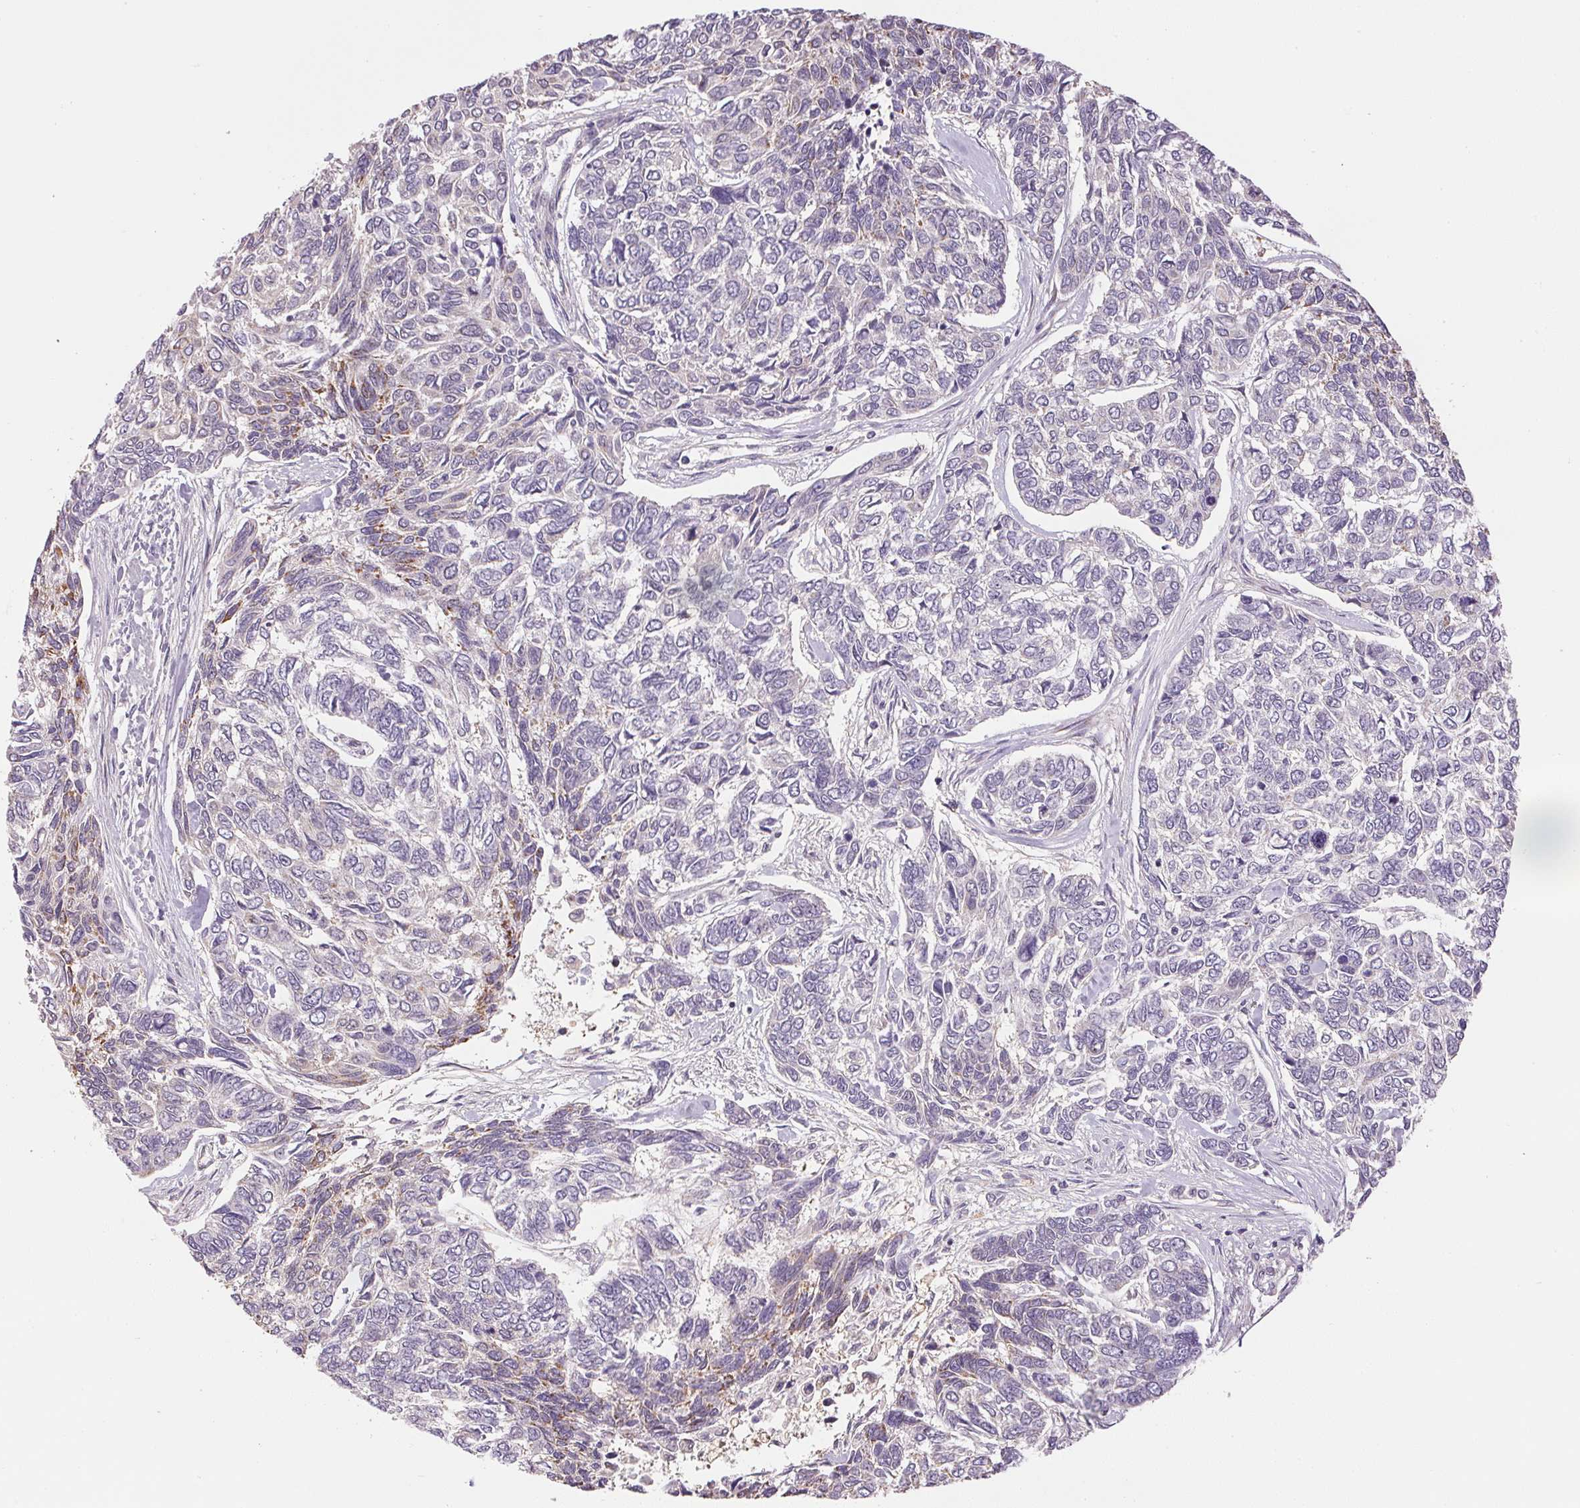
{"staining": {"intensity": "weak", "quantity": "<25%", "location": "cytoplasmic/membranous"}, "tissue": "skin cancer", "cell_type": "Tumor cells", "image_type": "cancer", "snomed": [{"axis": "morphology", "description": "Basal cell carcinoma"}, {"axis": "topography", "description": "Skin"}], "caption": "Image shows no significant protein positivity in tumor cells of skin basal cell carcinoma.", "gene": "SC5D", "patient": {"sex": "female", "age": 65}}